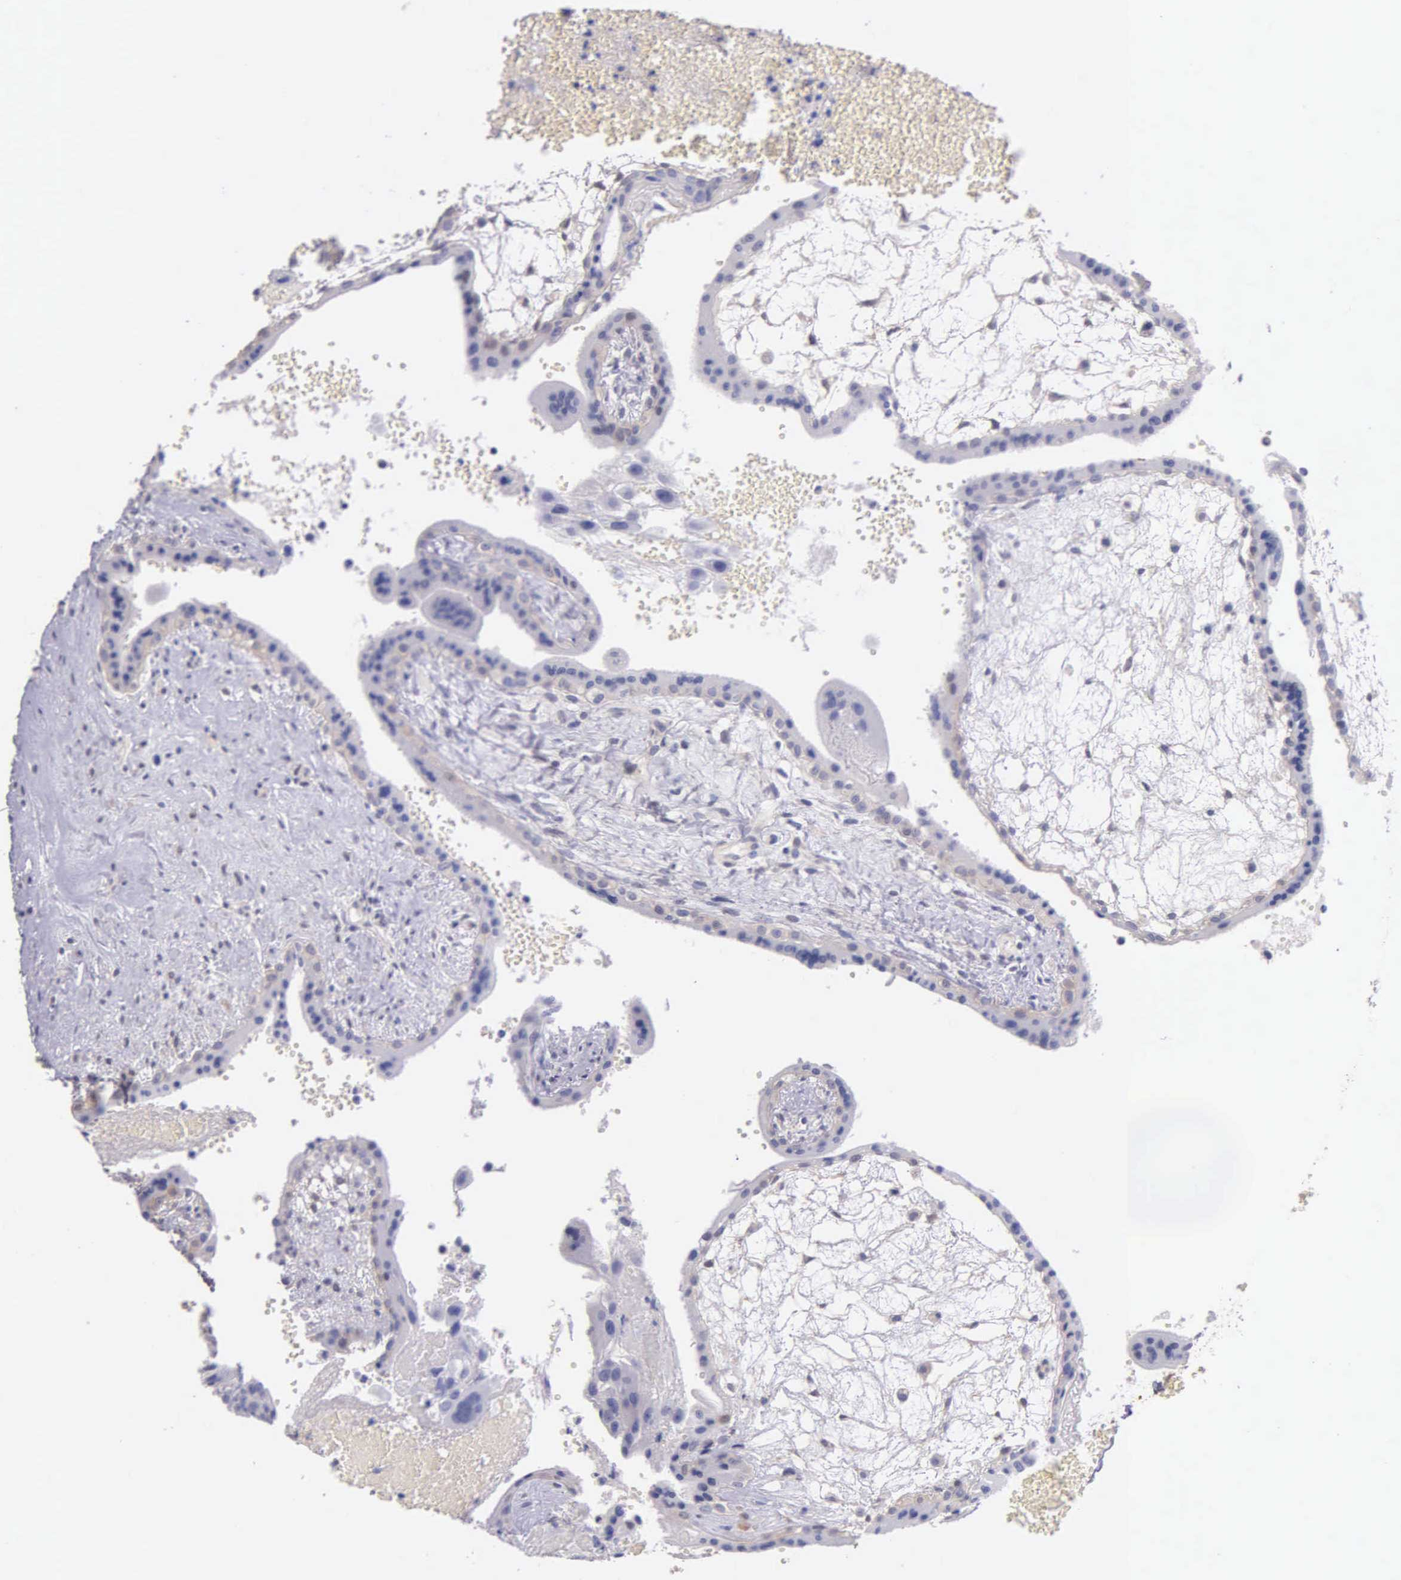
{"staining": {"intensity": "negative", "quantity": "none", "location": "none"}, "tissue": "placenta", "cell_type": "Trophoblastic cells", "image_type": "normal", "snomed": [{"axis": "morphology", "description": "Normal tissue, NOS"}, {"axis": "topography", "description": "Placenta"}], "caption": "A micrograph of placenta stained for a protein demonstrates no brown staining in trophoblastic cells.", "gene": "GSTT2B", "patient": {"sex": "female", "age": 30}}